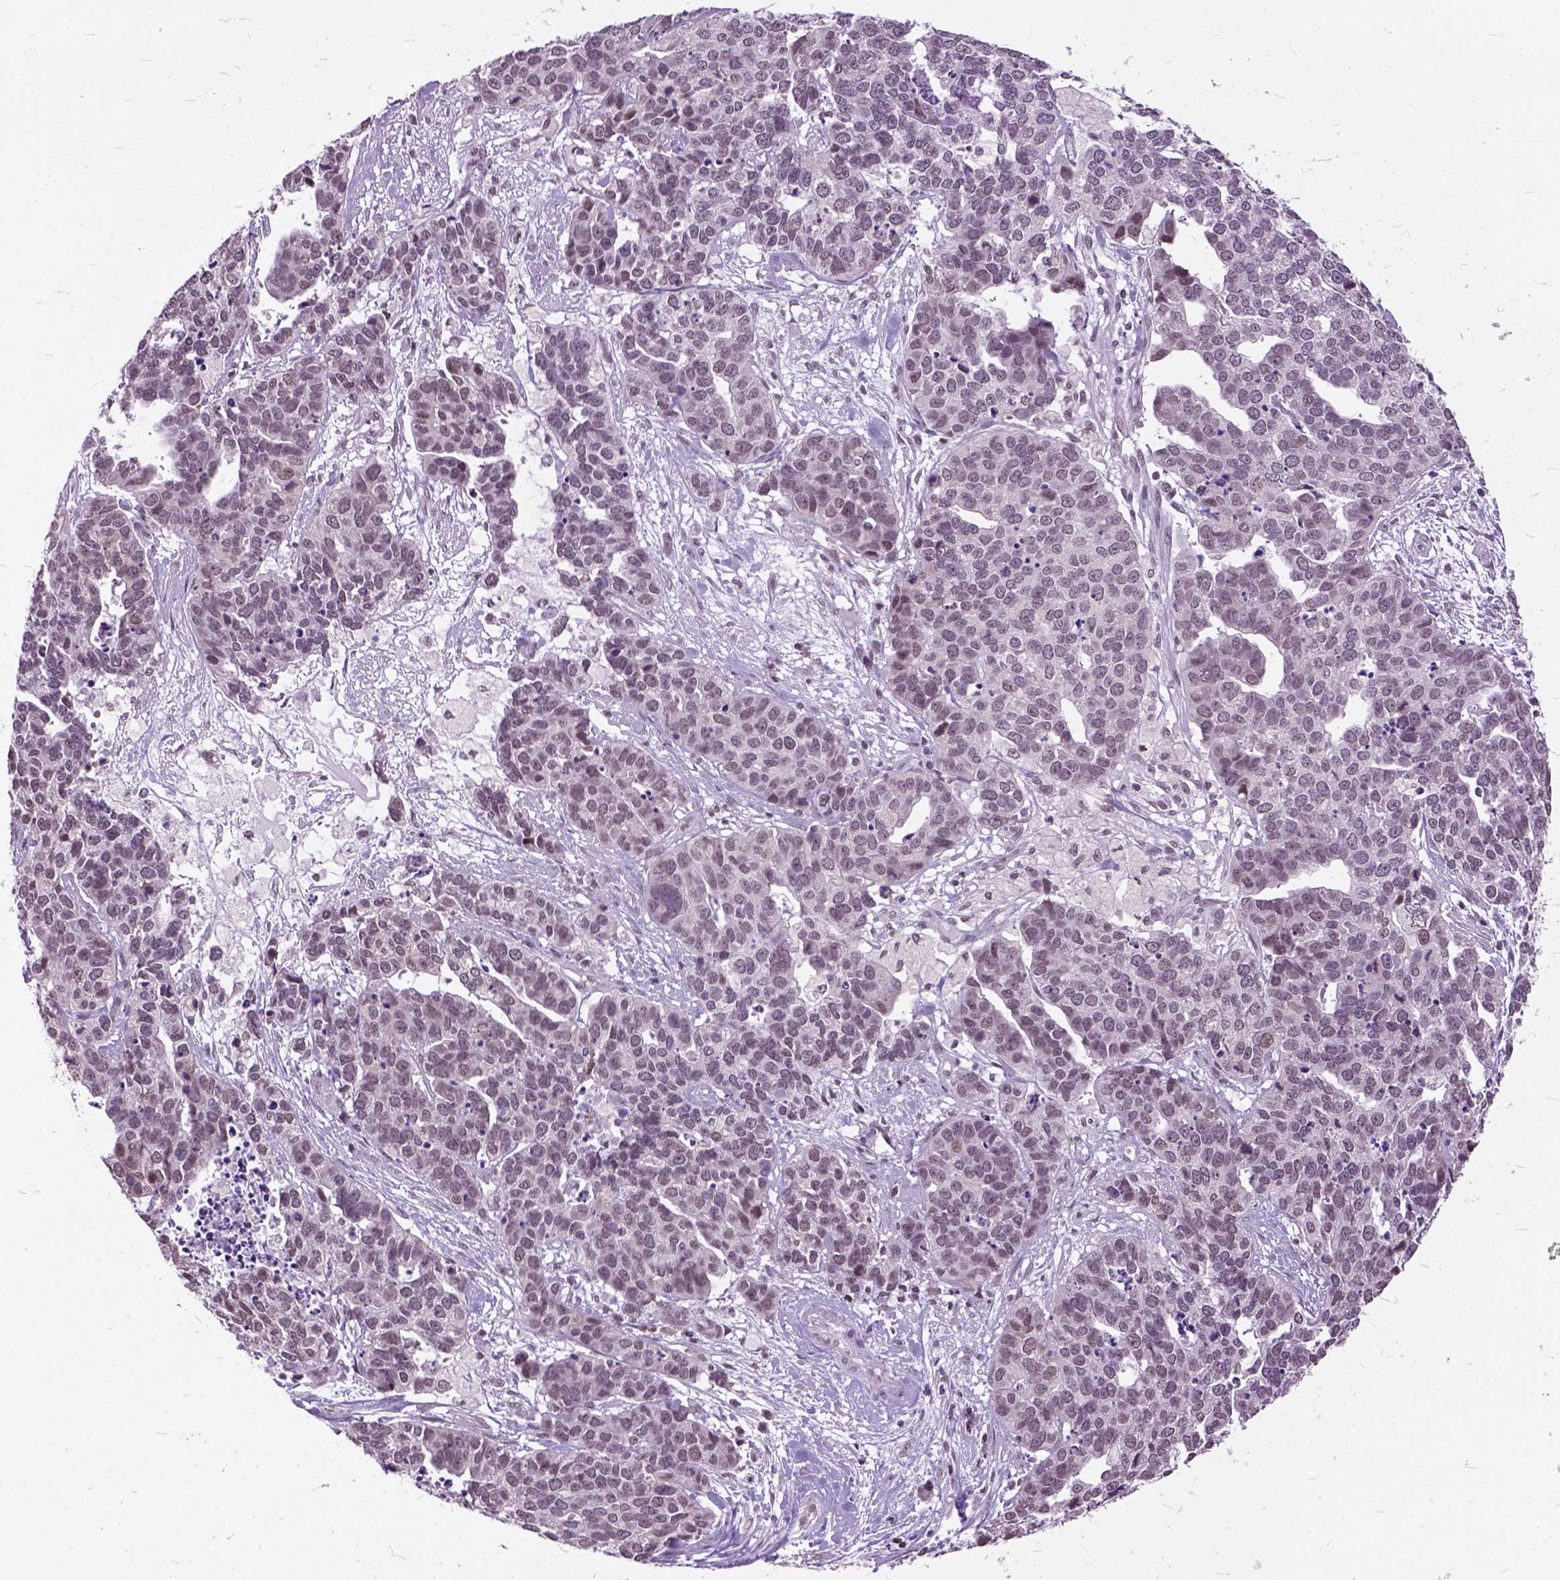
{"staining": {"intensity": "weak", "quantity": "<25%", "location": "nuclear"}, "tissue": "ovarian cancer", "cell_type": "Tumor cells", "image_type": "cancer", "snomed": [{"axis": "morphology", "description": "Carcinoma, endometroid"}, {"axis": "topography", "description": "Ovary"}], "caption": "This is an IHC histopathology image of human ovarian cancer (endometroid carcinoma). There is no expression in tumor cells.", "gene": "ORC5", "patient": {"sex": "female", "age": 65}}